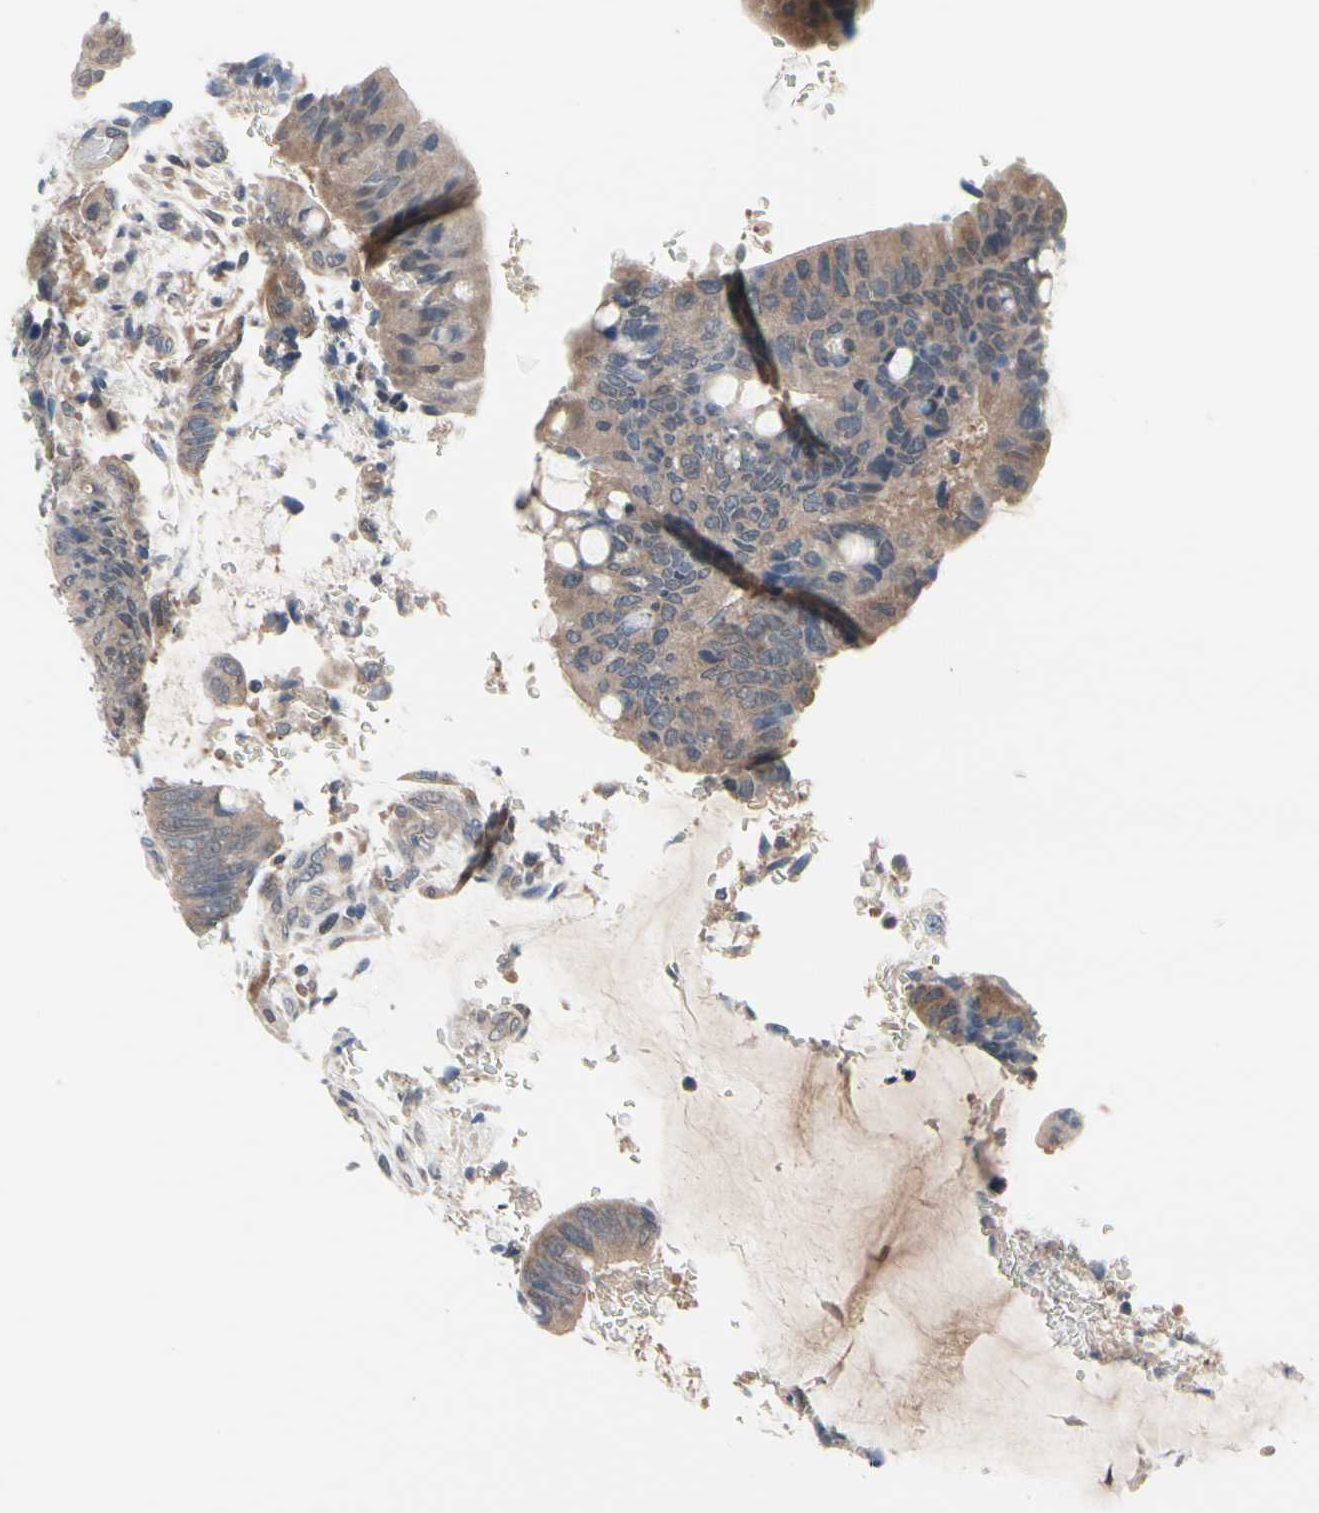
{"staining": {"intensity": "moderate", "quantity": ">75%", "location": "cytoplasmic/membranous"}, "tissue": "colorectal cancer", "cell_type": "Tumor cells", "image_type": "cancer", "snomed": [{"axis": "morphology", "description": "Normal tissue, NOS"}, {"axis": "morphology", "description": "Adenocarcinoma, NOS"}, {"axis": "topography", "description": "Rectum"}, {"axis": "topography", "description": "Peripheral nerve tissue"}], "caption": "Colorectal adenocarcinoma stained with IHC exhibits moderate cytoplasmic/membranous staining in approximately >75% of tumor cells.", "gene": "PRDX6", "patient": {"sex": "male", "age": 92}}